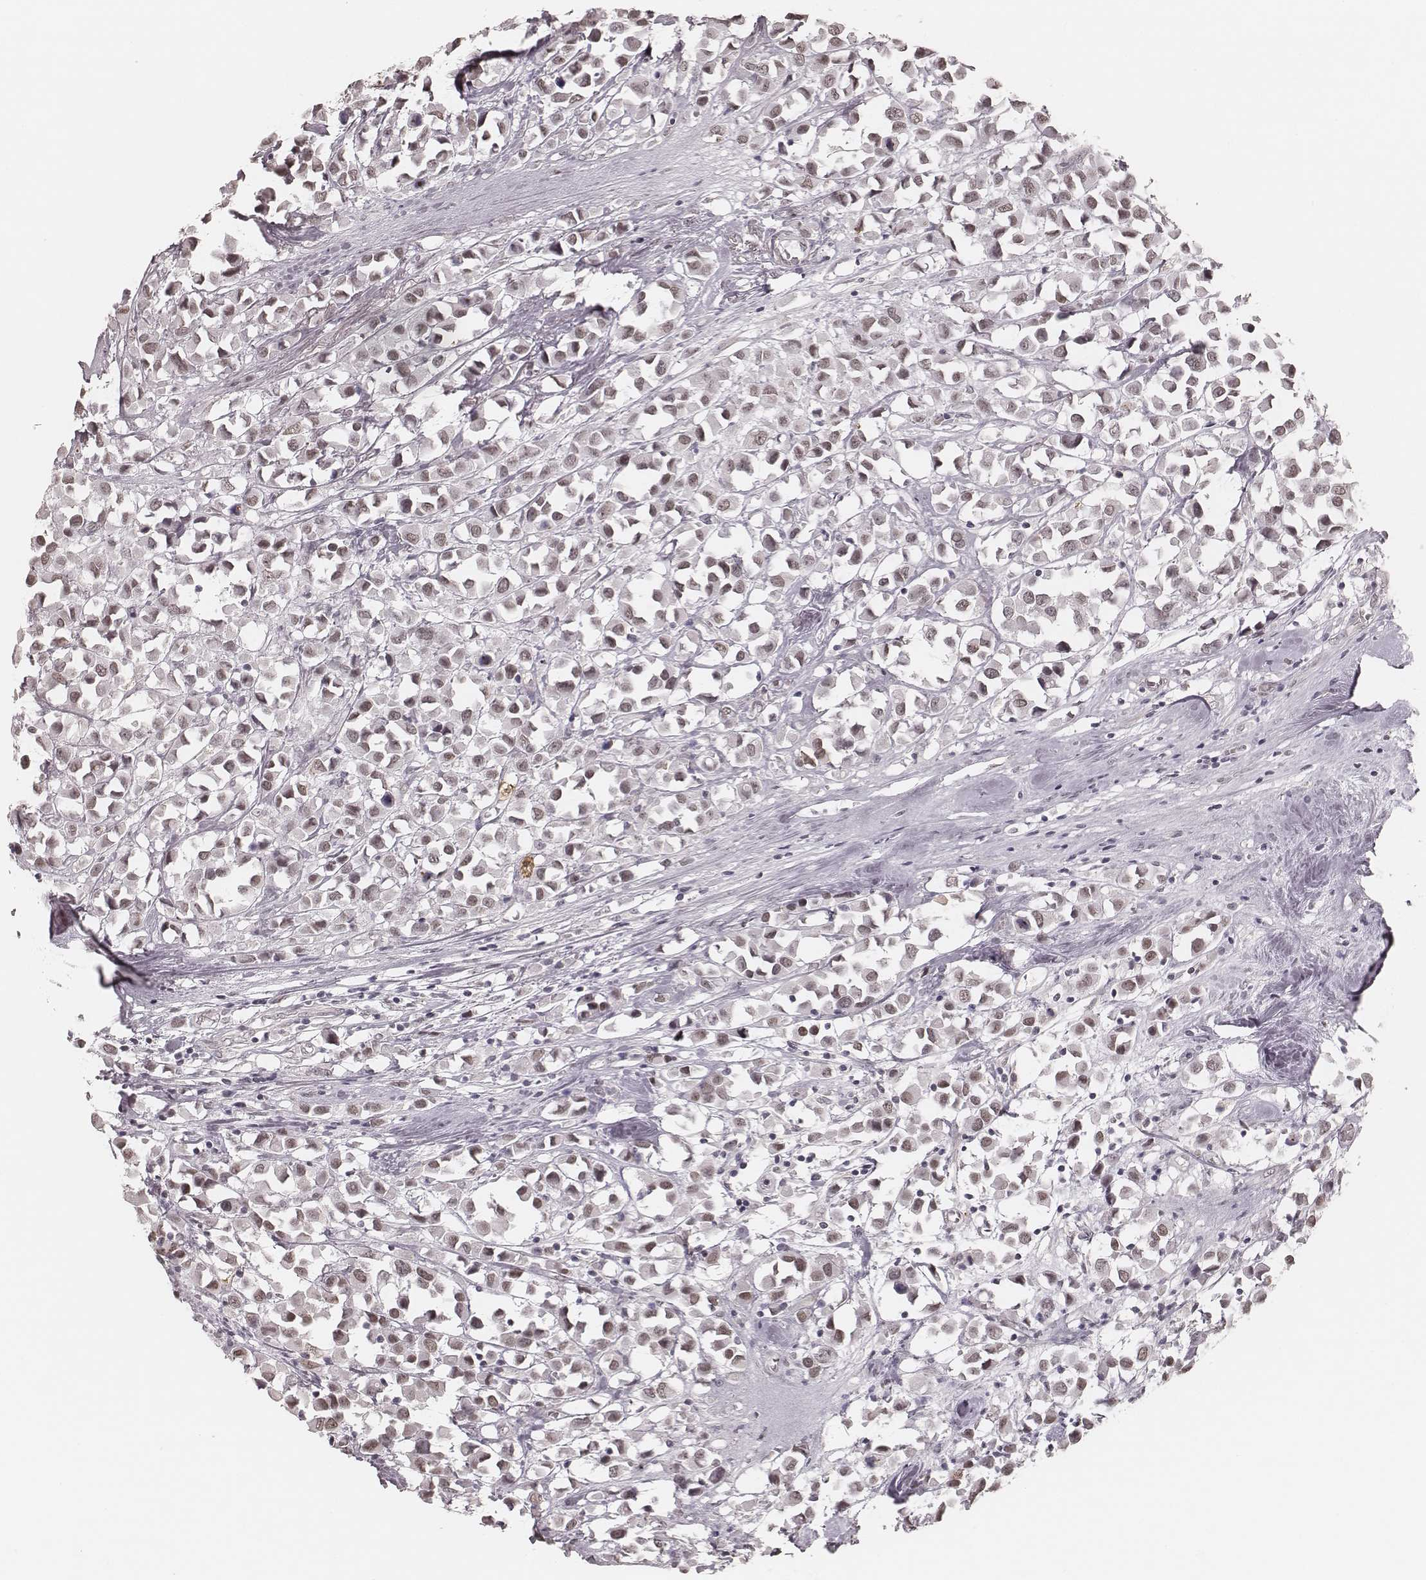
{"staining": {"intensity": "weak", "quantity": "25%-75%", "location": "nuclear"}, "tissue": "breast cancer", "cell_type": "Tumor cells", "image_type": "cancer", "snomed": [{"axis": "morphology", "description": "Duct carcinoma"}, {"axis": "topography", "description": "Breast"}], "caption": "Weak nuclear positivity is appreciated in approximately 25%-75% of tumor cells in breast cancer (invasive ductal carcinoma). Using DAB (brown) and hematoxylin (blue) stains, captured at high magnification using brightfield microscopy.", "gene": "KITLG", "patient": {"sex": "female", "age": 61}}